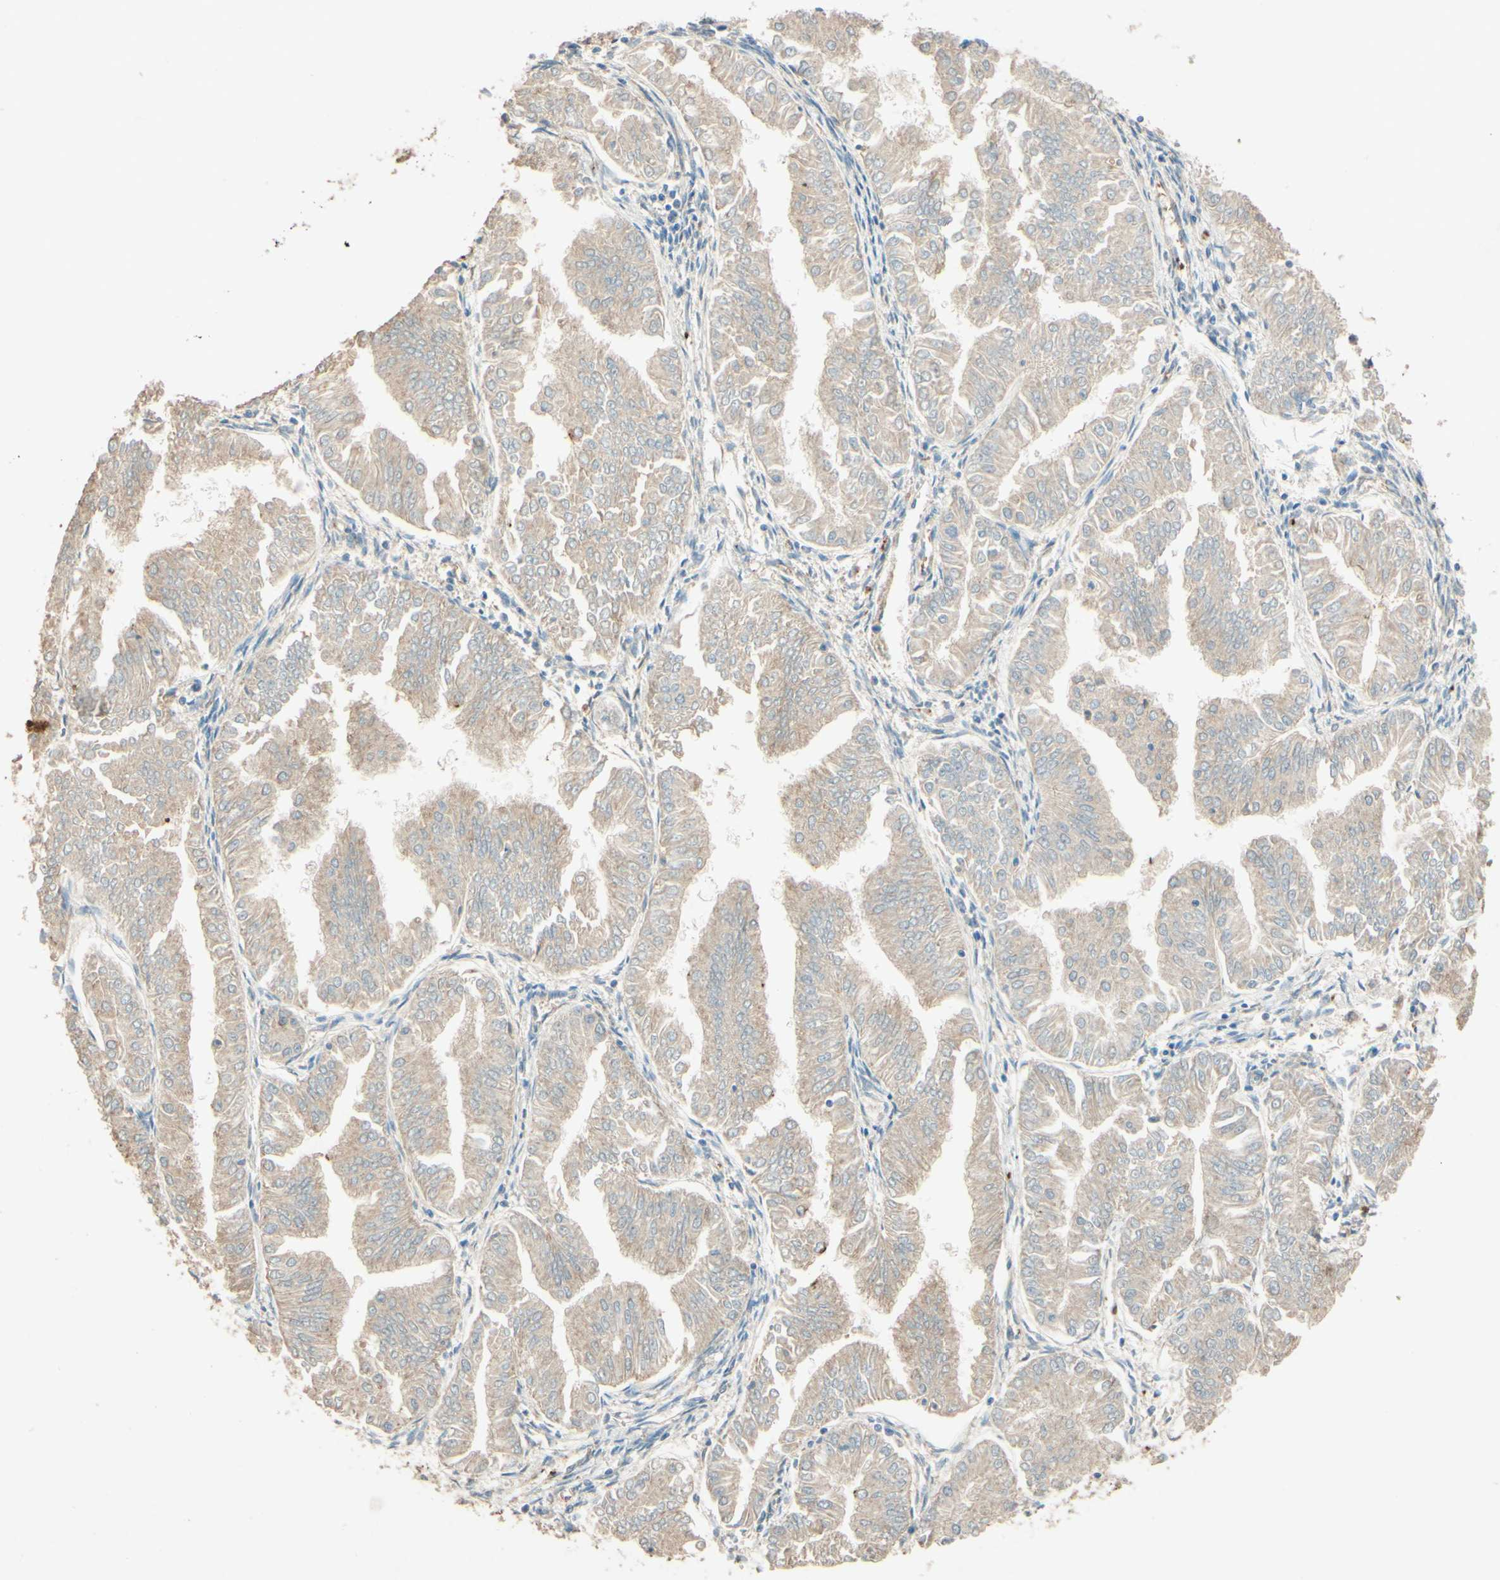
{"staining": {"intensity": "weak", "quantity": ">75%", "location": "cytoplasmic/membranous"}, "tissue": "endometrial cancer", "cell_type": "Tumor cells", "image_type": "cancer", "snomed": [{"axis": "morphology", "description": "Adenocarcinoma, NOS"}, {"axis": "topography", "description": "Endometrium"}], "caption": "The image demonstrates immunohistochemical staining of endometrial cancer. There is weak cytoplasmic/membranous positivity is present in about >75% of tumor cells.", "gene": "ADAM17", "patient": {"sex": "female", "age": 53}}